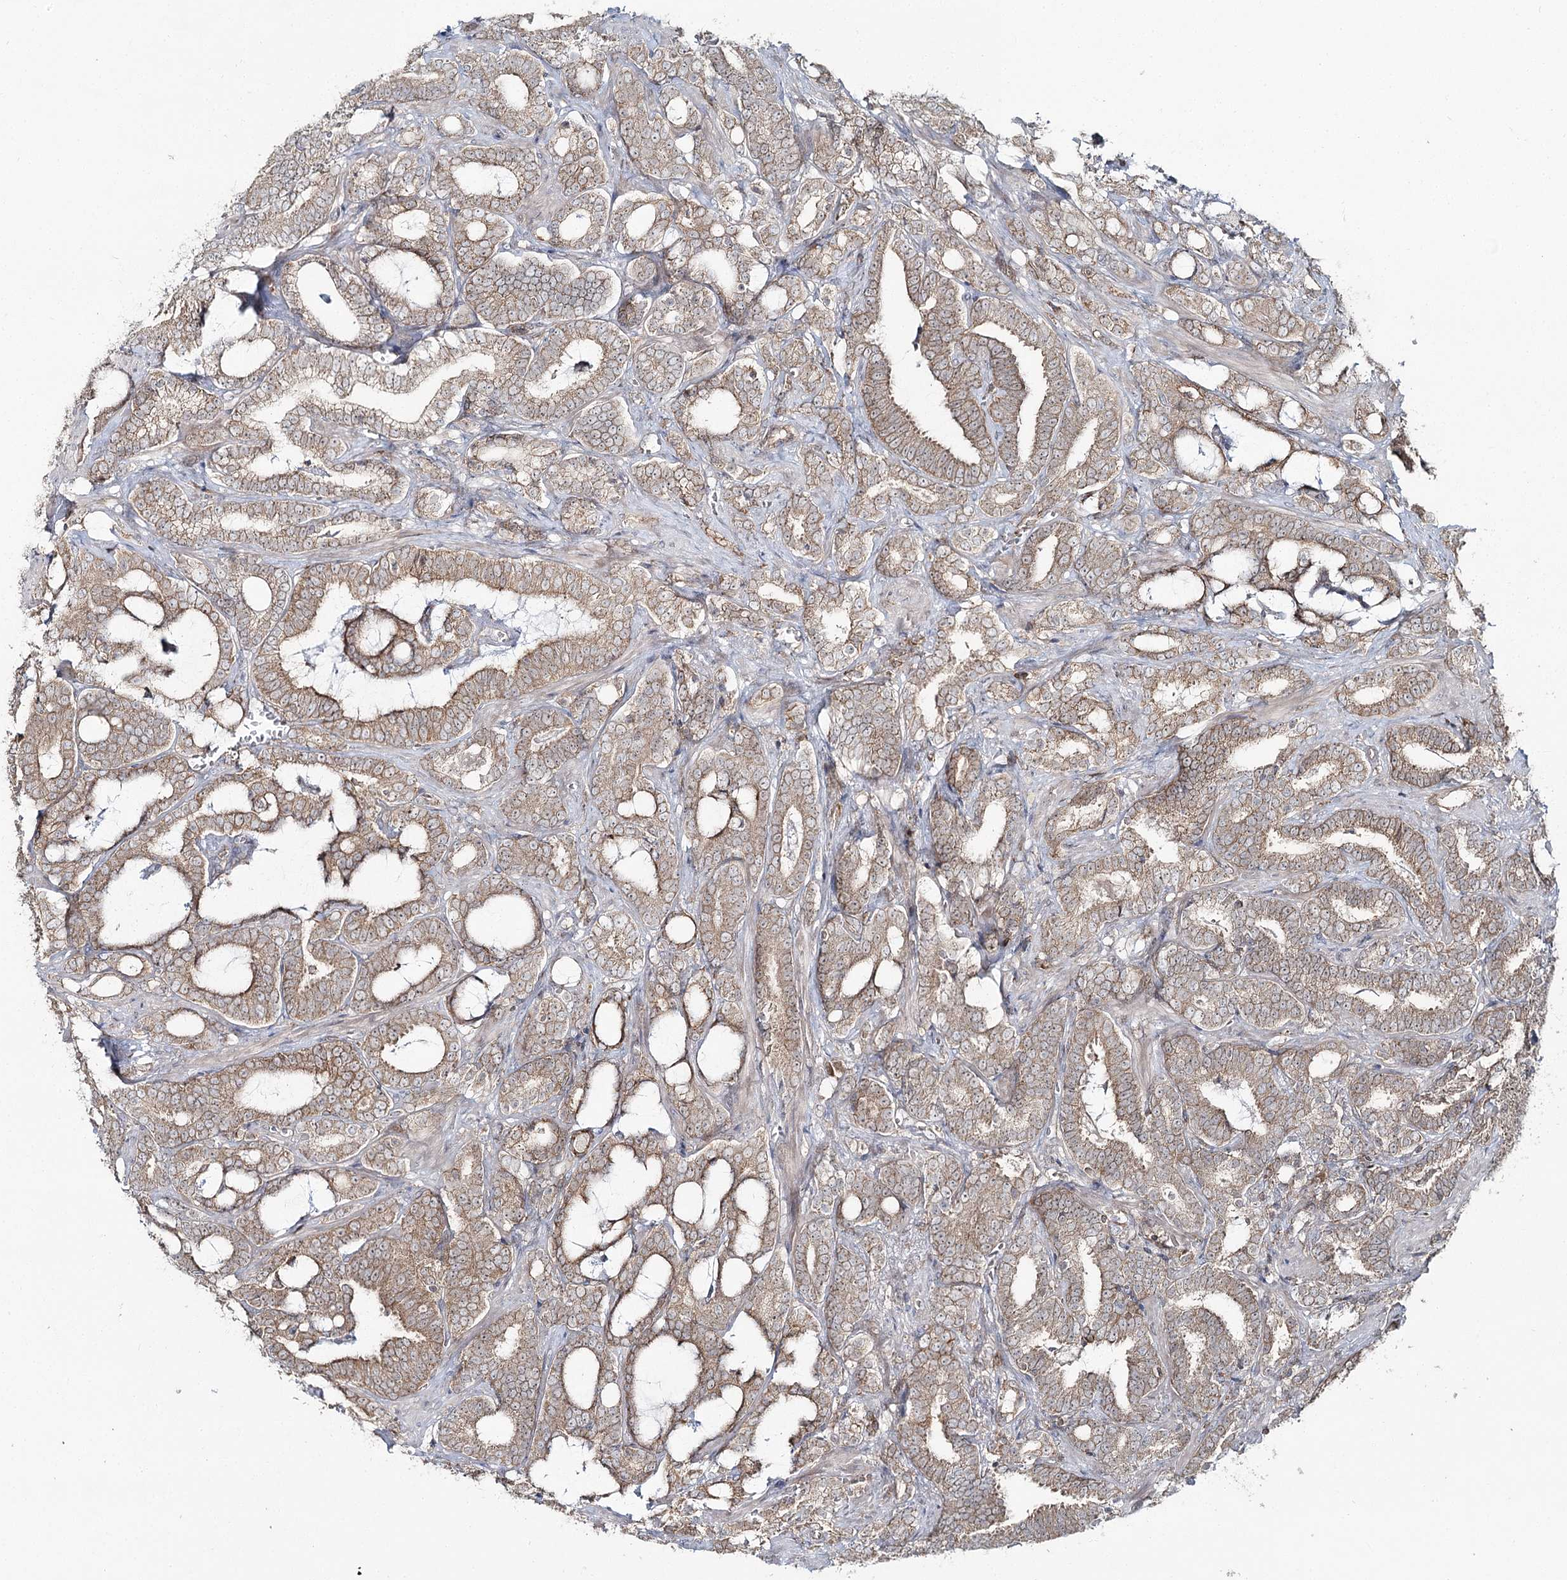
{"staining": {"intensity": "weak", "quantity": ">75%", "location": "cytoplasmic/membranous"}, "tissue": "prostate cancer", "cell_type": "Tumor cells", "image_type": "cancer", "snomed": [{"axis": "morphology", "description": "Adenocarcinoma, High grade"}, {"axis": "topography", "description": "Prostate and seminal vesicle, NOS"}], "caption": "Immunohistochemistry staining of prostate high-grade adenocarcinoma, which exhibits low levels of weak cytoplasmic/membranous expression in about >75% of tumor cells indicating weak cytoplasmic/membranous protein expression. The staining was performed using DAB (3,3'-diaminobenzidine) (brown) for protein detection and nuclei were counterstained in hematoxylin (blue).", "gene": "PCBD2", "patient": {"sex": "male", "age": 67}}